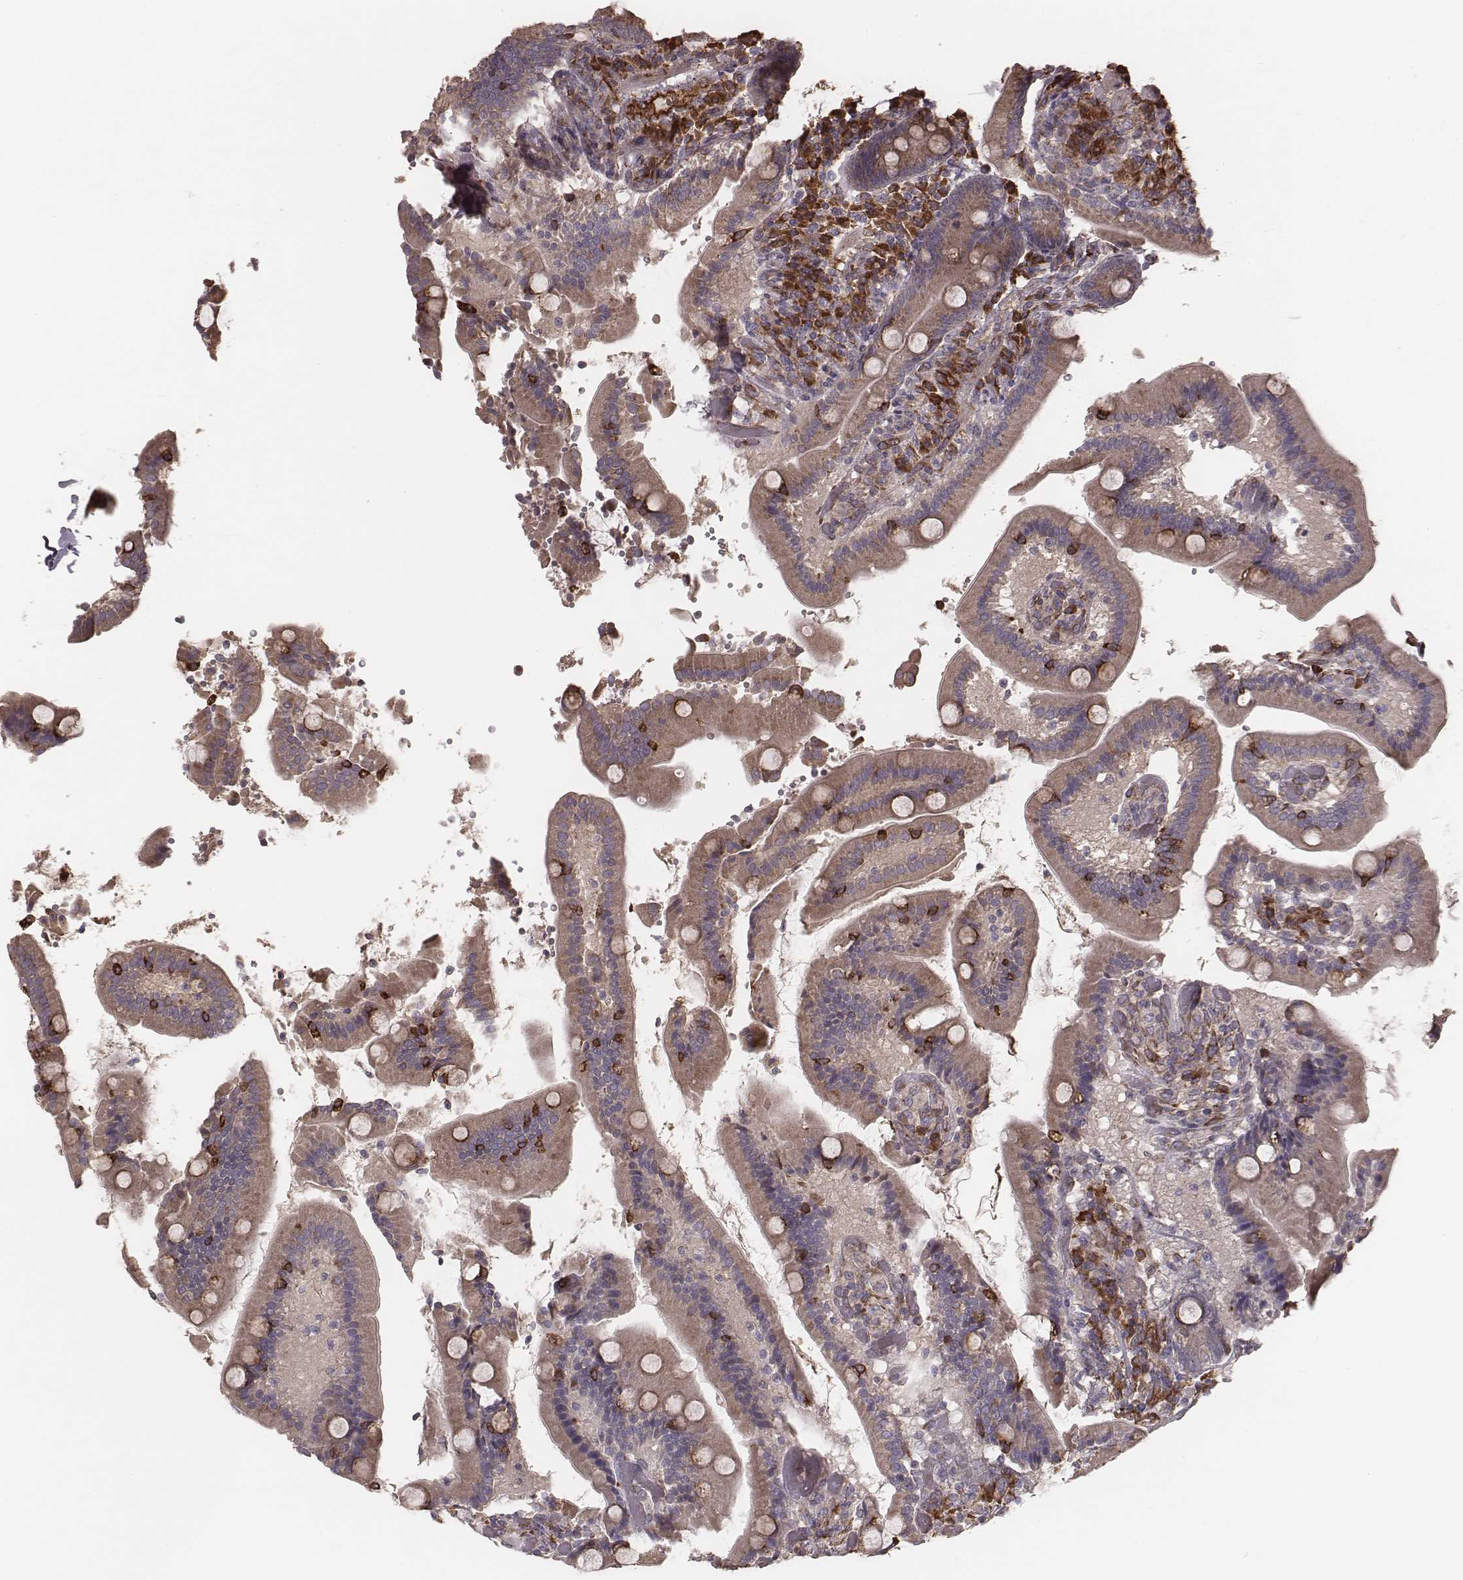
{"staining": {"intensity": "strong", "quantity": "25%-75%", "location": "cytoplasmic/membranous"}, "tissue": "duodenum", "cell_type": "Glandular cells", "image_type": "normal", "snomed": [{"axis": "morphology", "description": "Normal tissue, NOS"}, {"axis": "topography", "description": "Duodenum"}], "caption": "A high amount of strong cytoplasmic/membranous staining is appreciated in approximately 25%-75% of glandular cells in unremarkable duodenum.", "gene": "PALMD", "patient": {"sex": "female", "age": 62}}